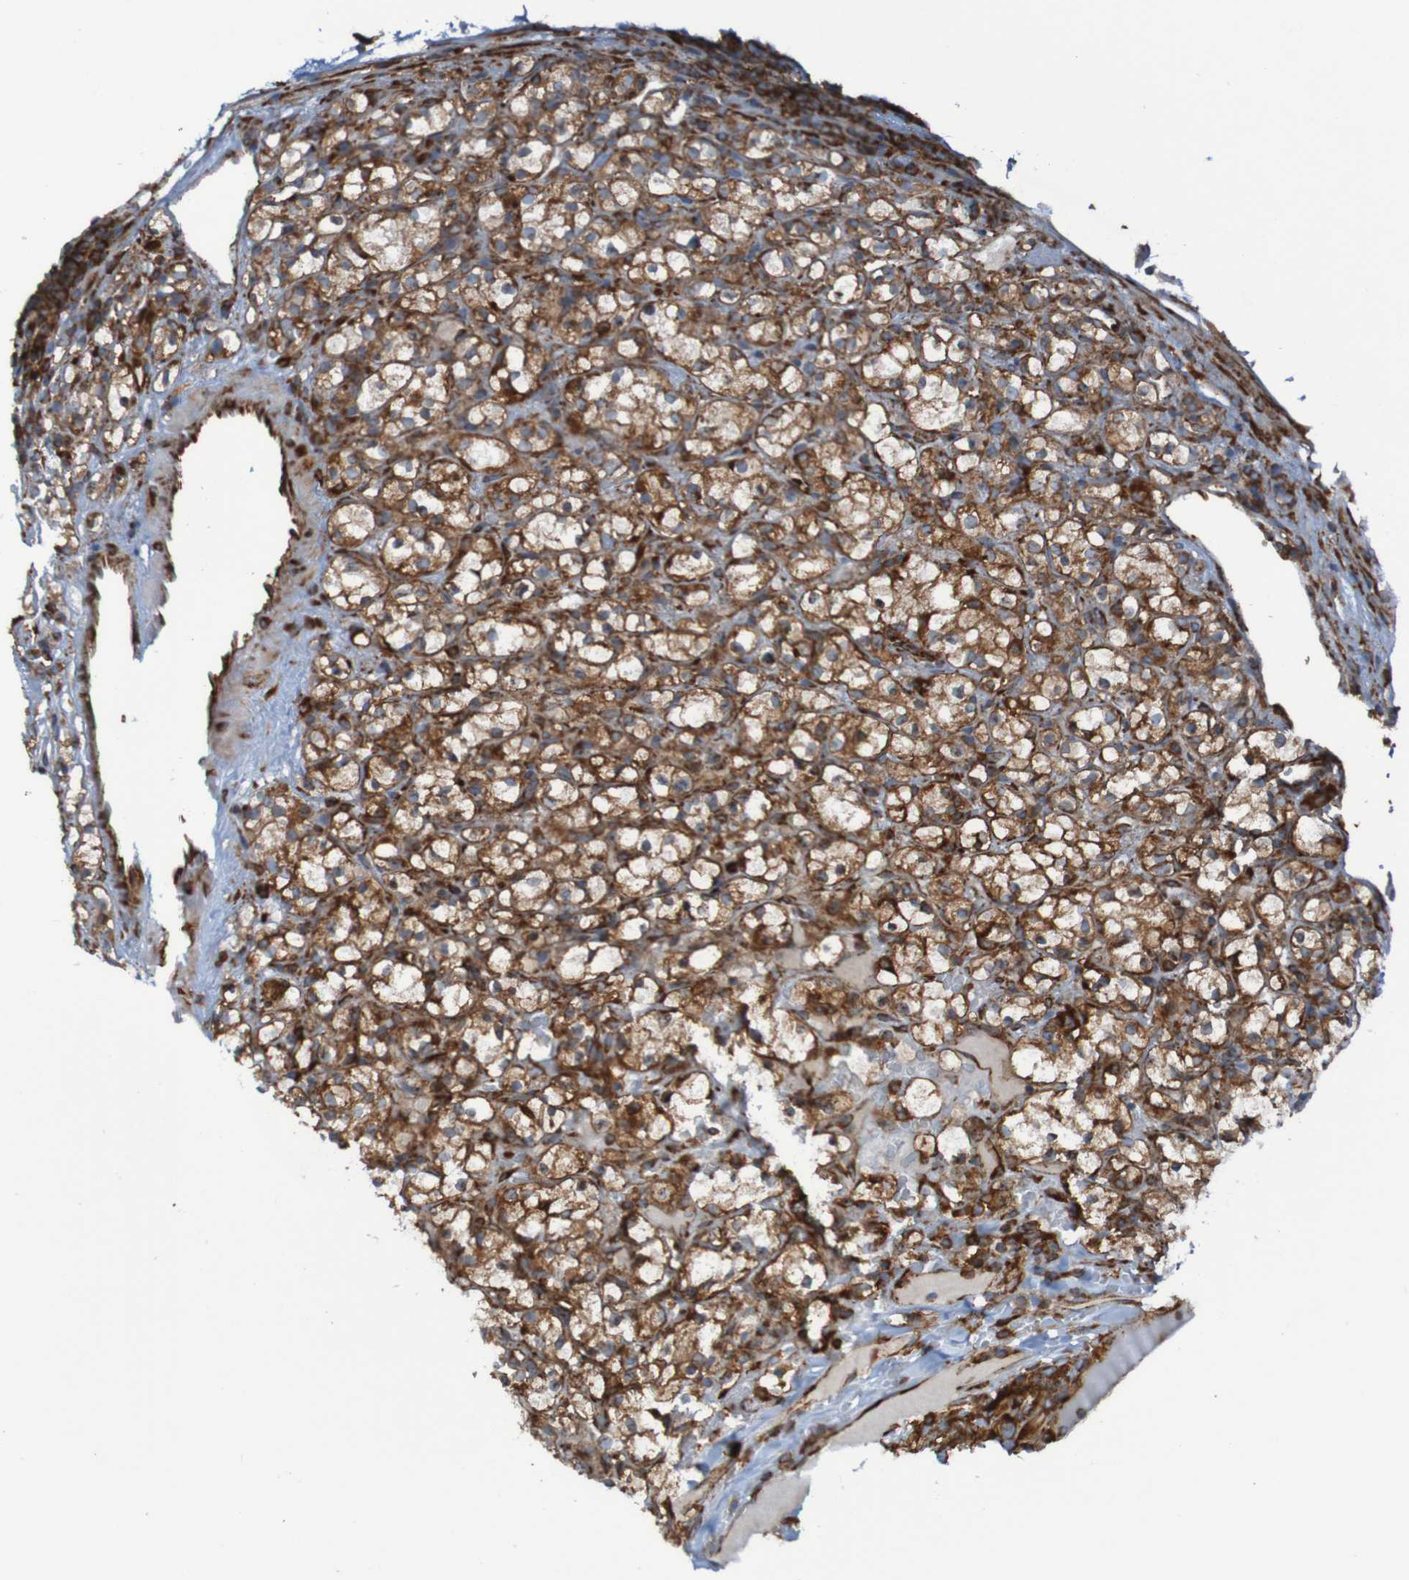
{"staining": {"intensity": "moderate", "quantity": ">75%", "location": "cytoplasmic/membranous"}, "tissue": "renal cancer", "cell_type": "Tumor cells", "image_type": "cancer", "snomed": [{"axis": "morphology", "description": "Adenocarcinoma, NOS"}, {"axis": "topography", "description": "Kidney"}], "caption": "The histopathology image displays a brown stain indicating the presence of a protein in the cytoplasmic/membranous of tumor cells in renal cancer.", "gene": "RPL10", "patient": {"sex": "male", "age": 61}}